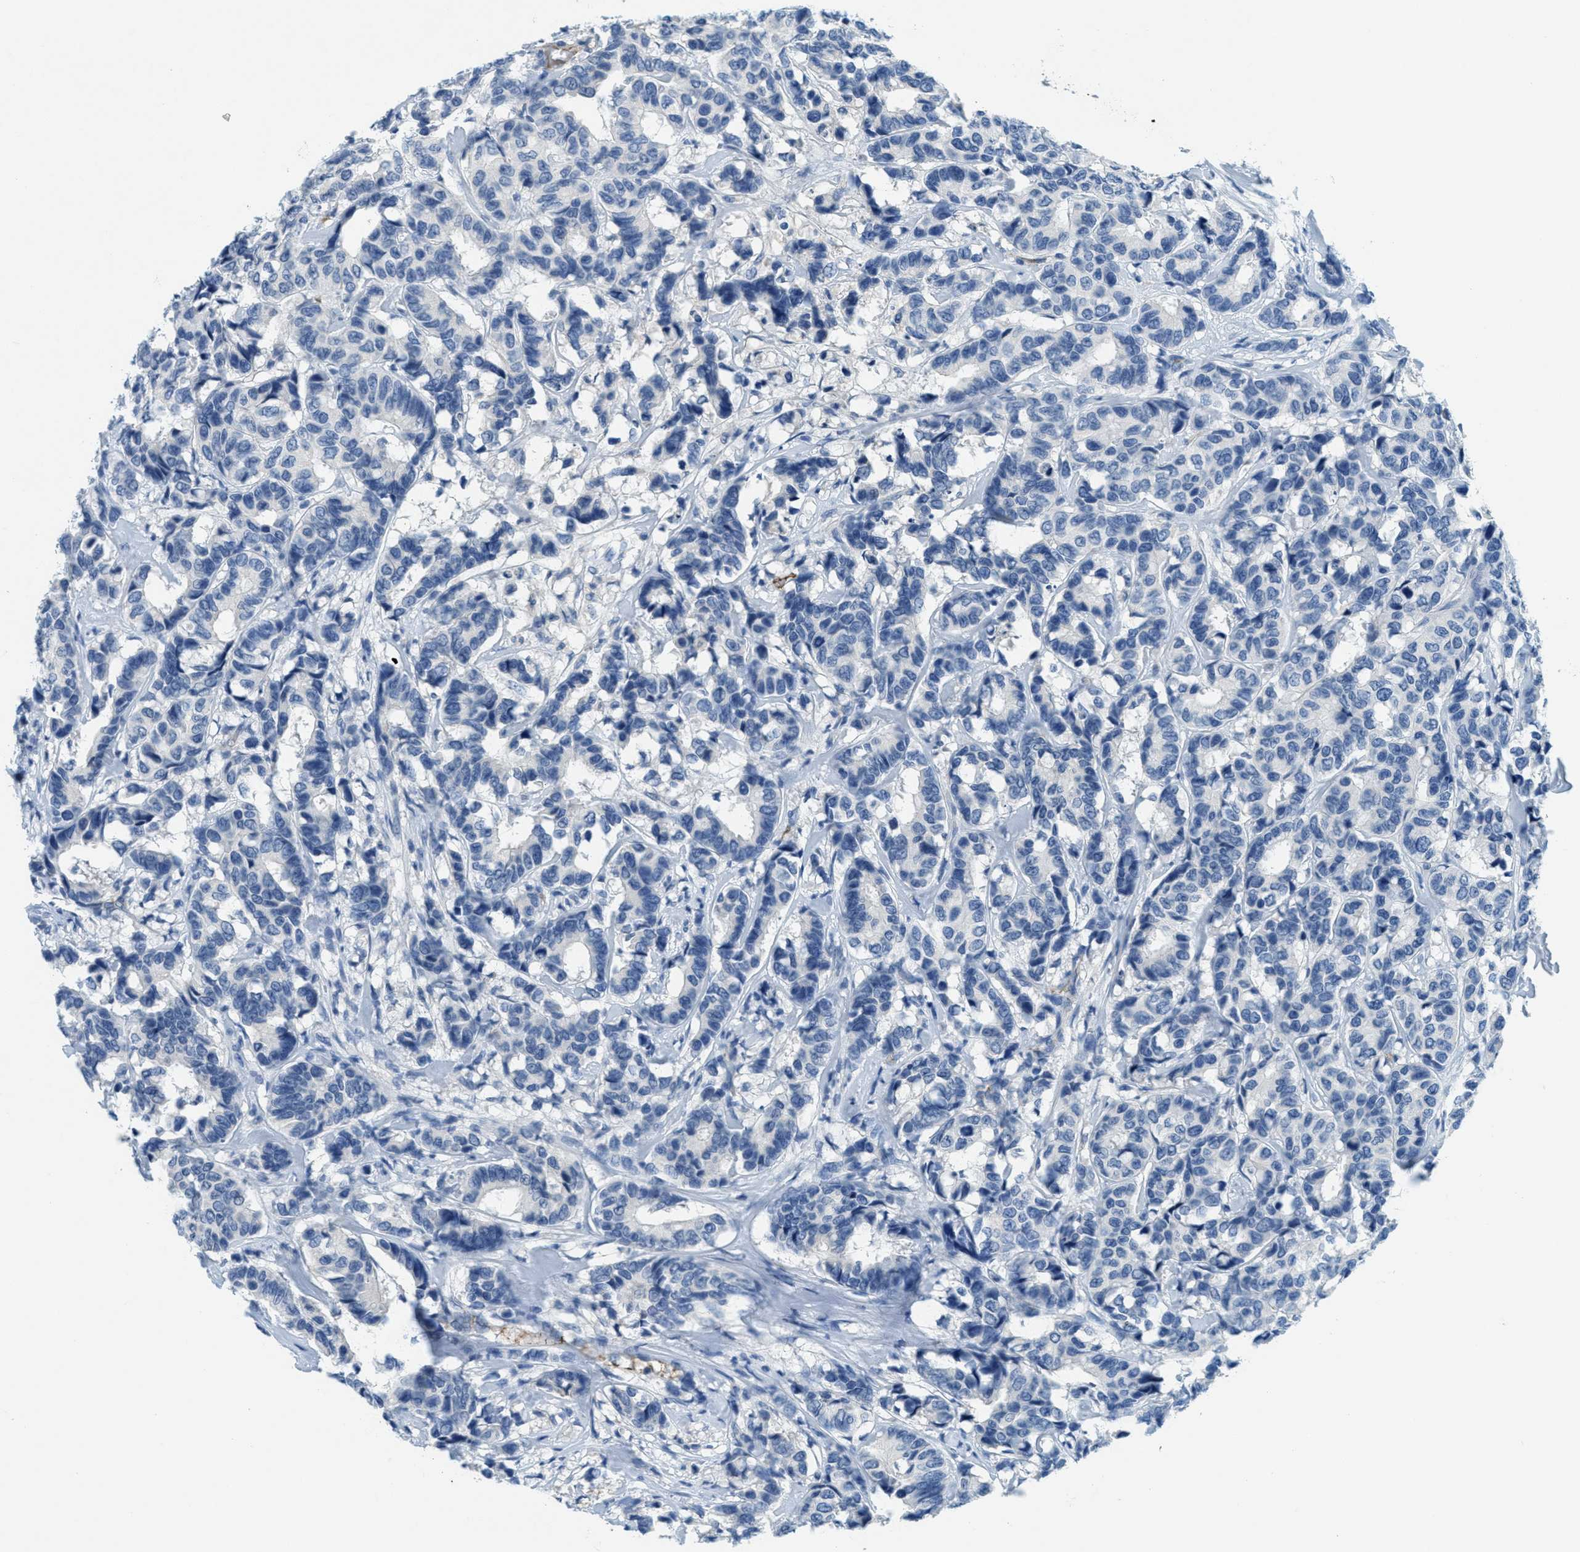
{"staining": {"intensity": "negative", "quantity": "none", "location": "none"}, "tissue": "breast cancer", "cell_type": "Tumor cells", "image_type": "cancer", "snomed": [{"axis": "morphology", "description": "Duct carcinoma"}, {"axis": "topography", "description": "Breast"}], "caption": "A high-resolution image shows immunohistochemistry (IHC) staining of breast cancer, which exhibits no significant positivity in tumor cells. (DAB immunohistochemistry (IHC) visualized using brightfield microscopy, high magnification).", "gene": "A2M", "patient": {"sex": "female", "age": 87}}